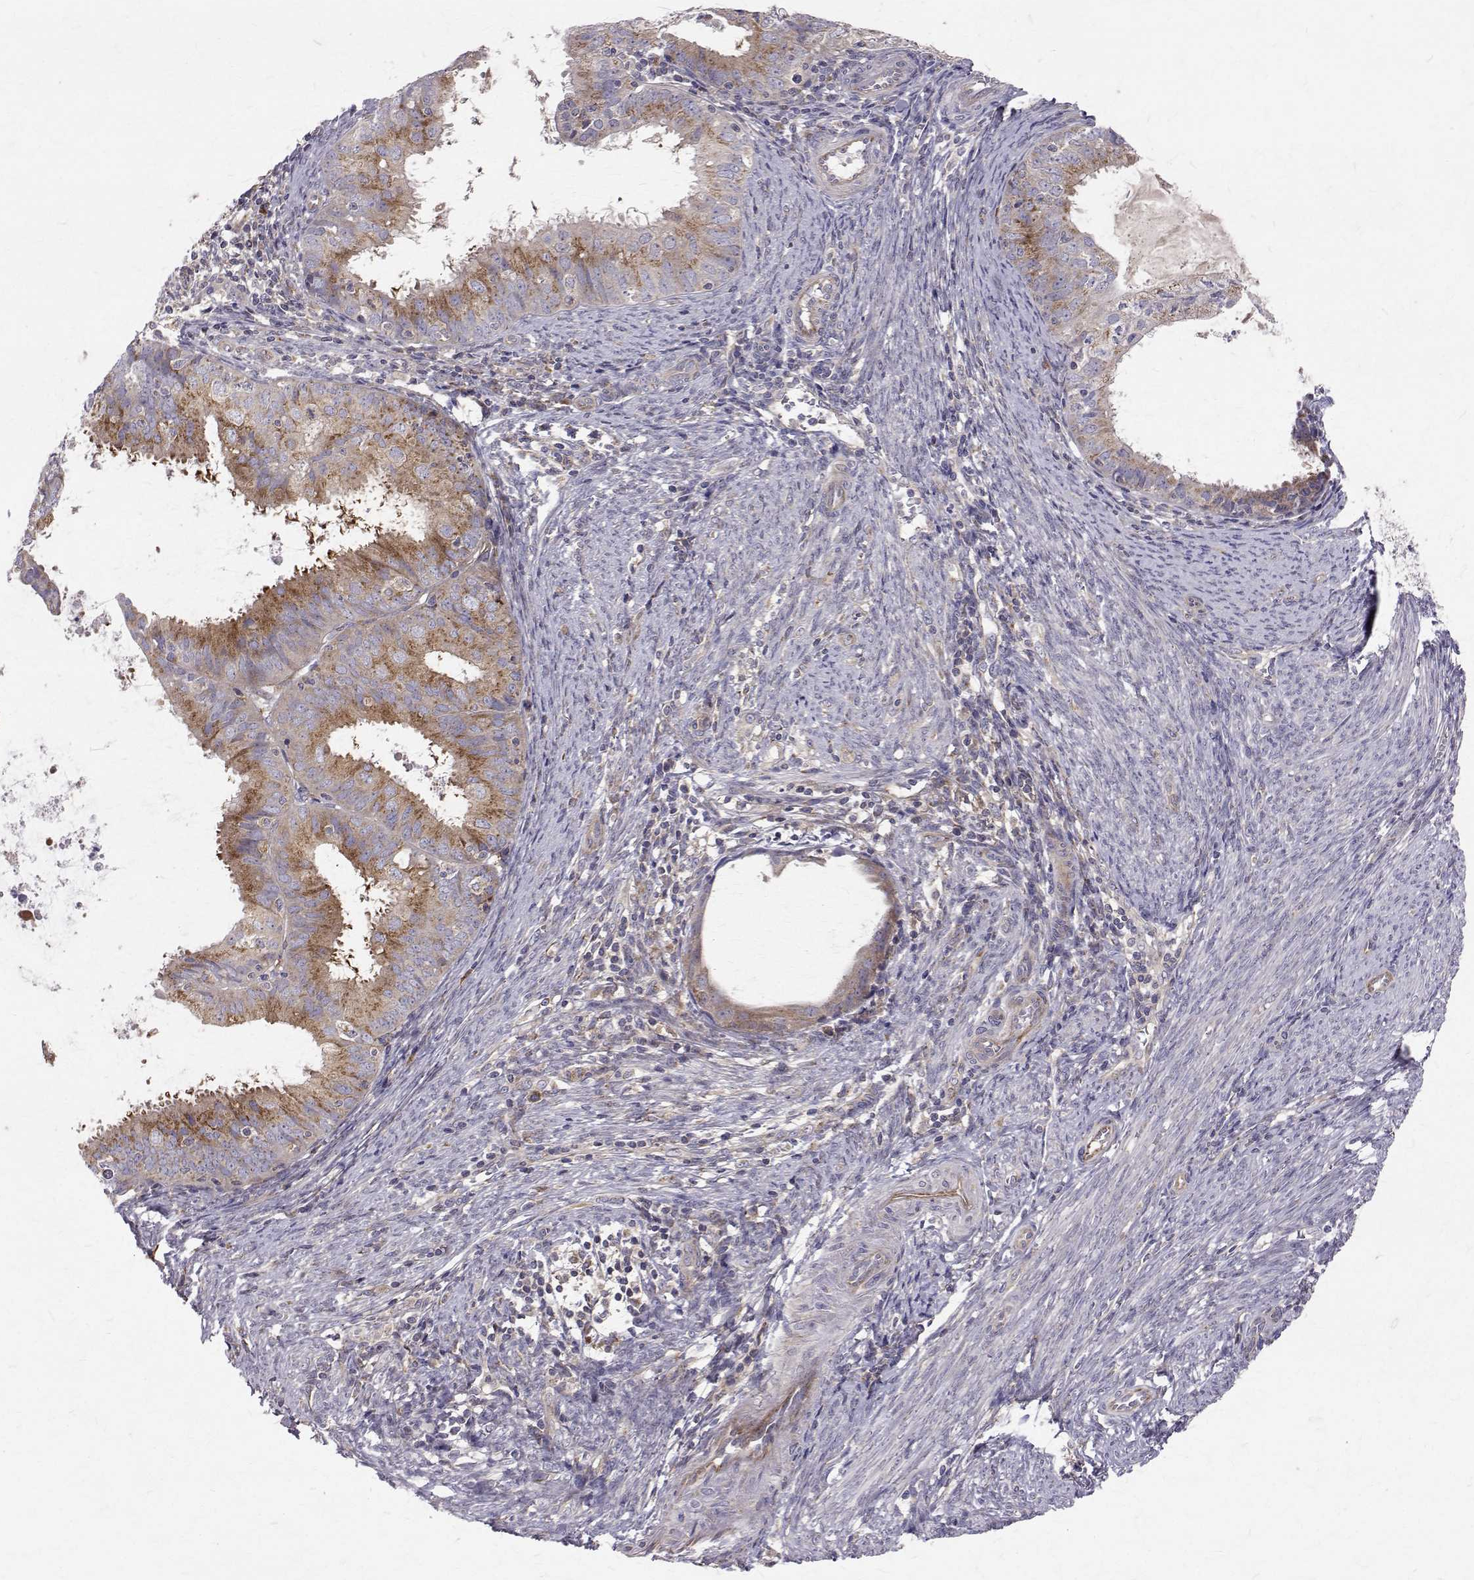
{"staining": {"intensity": "moderate", "quantity": "25%-75%", "location": "cytoplasmic/membranous"}, "tissue": "endometrial cancer", "cell_type": "Tumor cells", "image_type": "cancer", "snomed": [{"axis": "morphology", "description": "Adenocarcinoma, NOS"}, {"axis": "topography", "description": "Endometrium"}], "caption": "Endometrial cancer stained with a protein marker reveals moderate staining in tumor cells.", "gene": "ARFGAP1", "patient": {"sex": "female", "age": 57}}